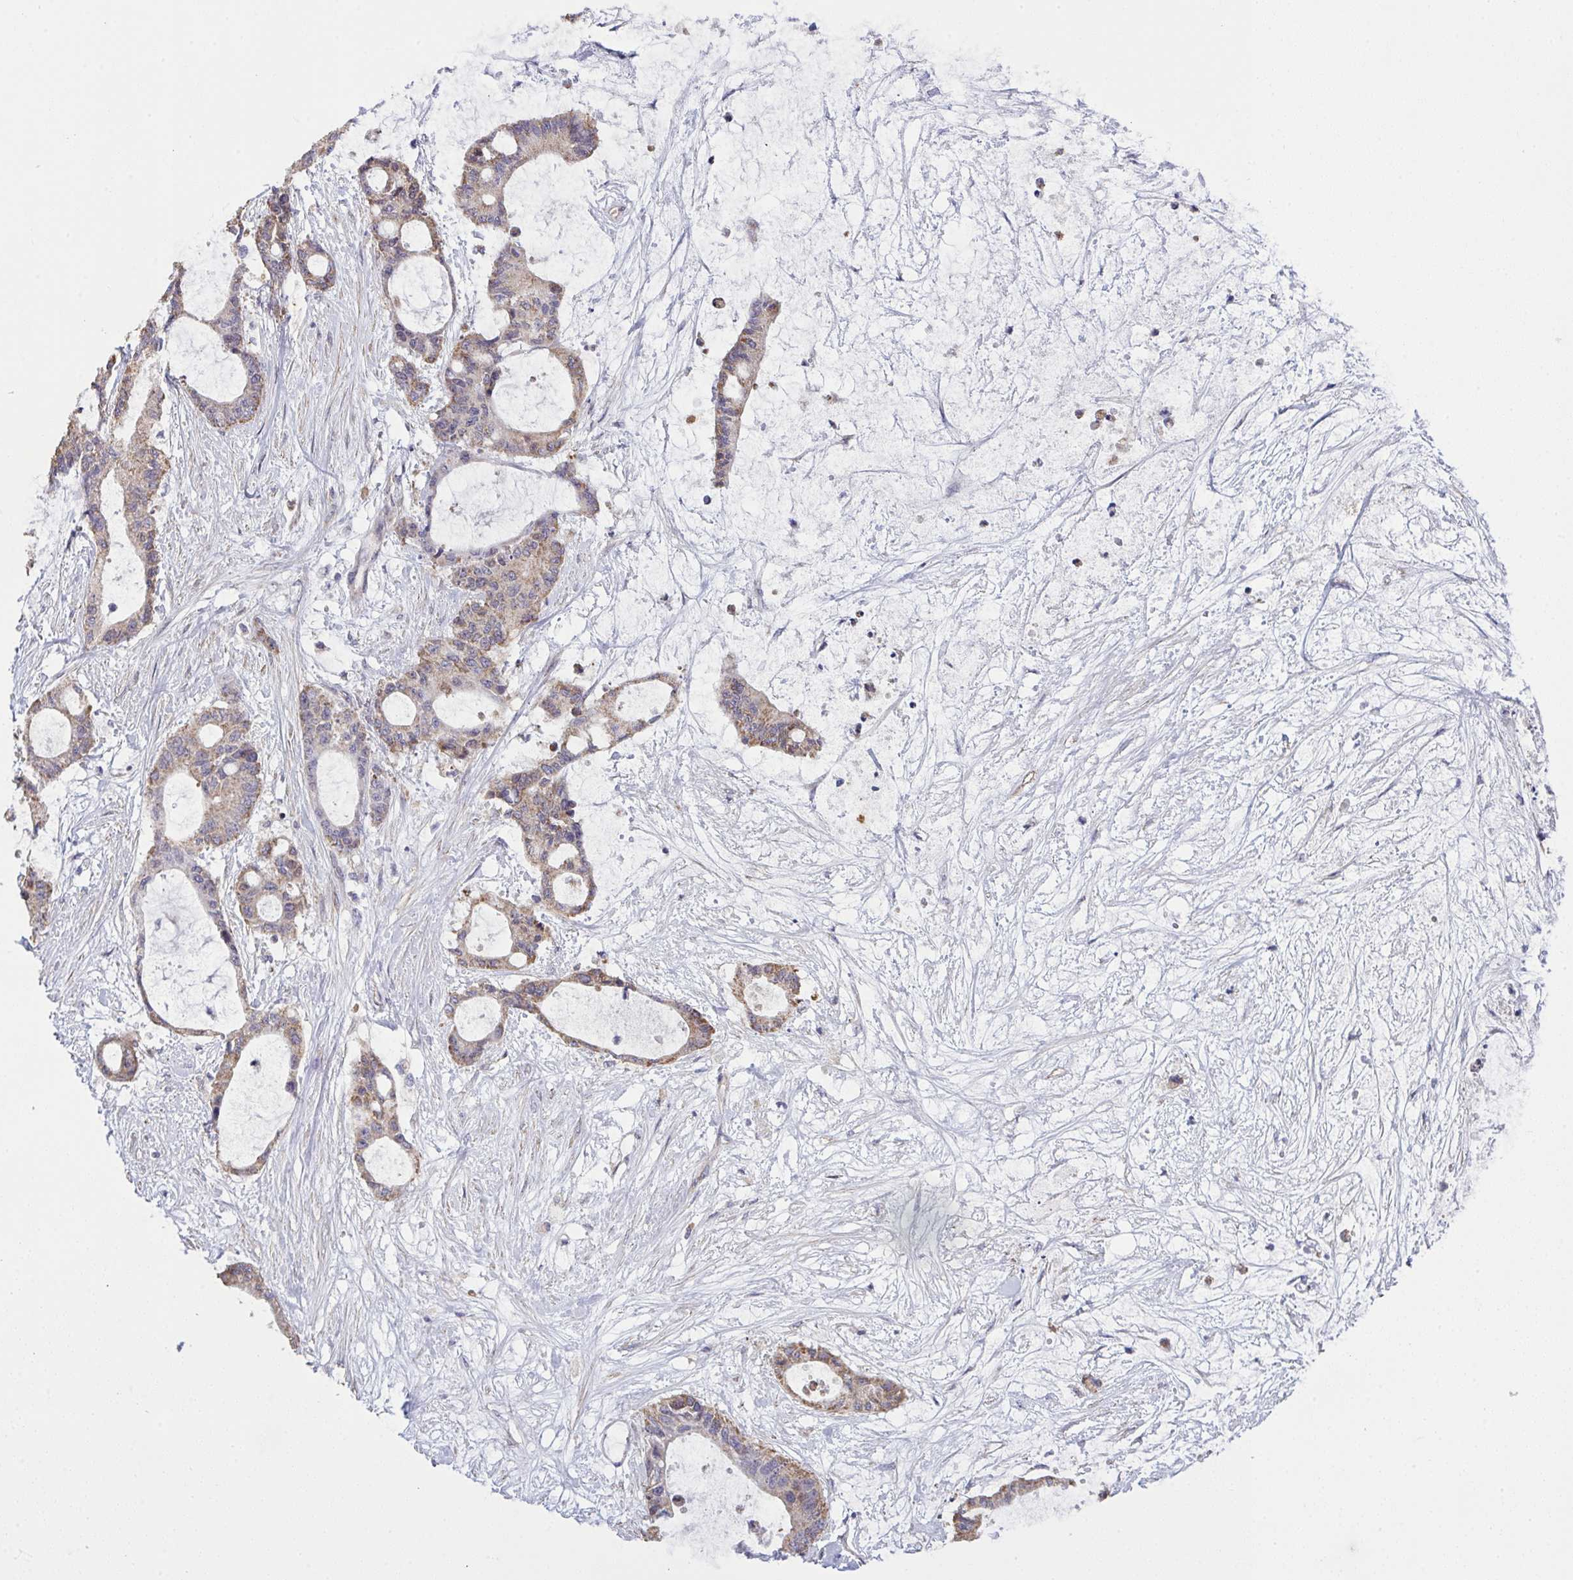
{"staining": {"intensity": "weak", "quantity": "<25%", "location": "cytoplasmic/membranous"}, "tissue": "liver cancer", "cell_type": "Tumor cells", "image_type": "cancer", "snomed": [{"axis": "morphology", "description": "Normal tissue, NOS"}, {"axis": "morphology", "description": "Cholangiocarcinoma"}, {"axis": "topography", "description": "Liver"}, {"axis": "topography", "description": "Peripheral nerve tissue"}], "caption": "Photomicrograph shows no protein expression in tumor cells of liver cancer tissue.", "gene": "PPM1H", "patient": {"sex": "female", "age": 73}}